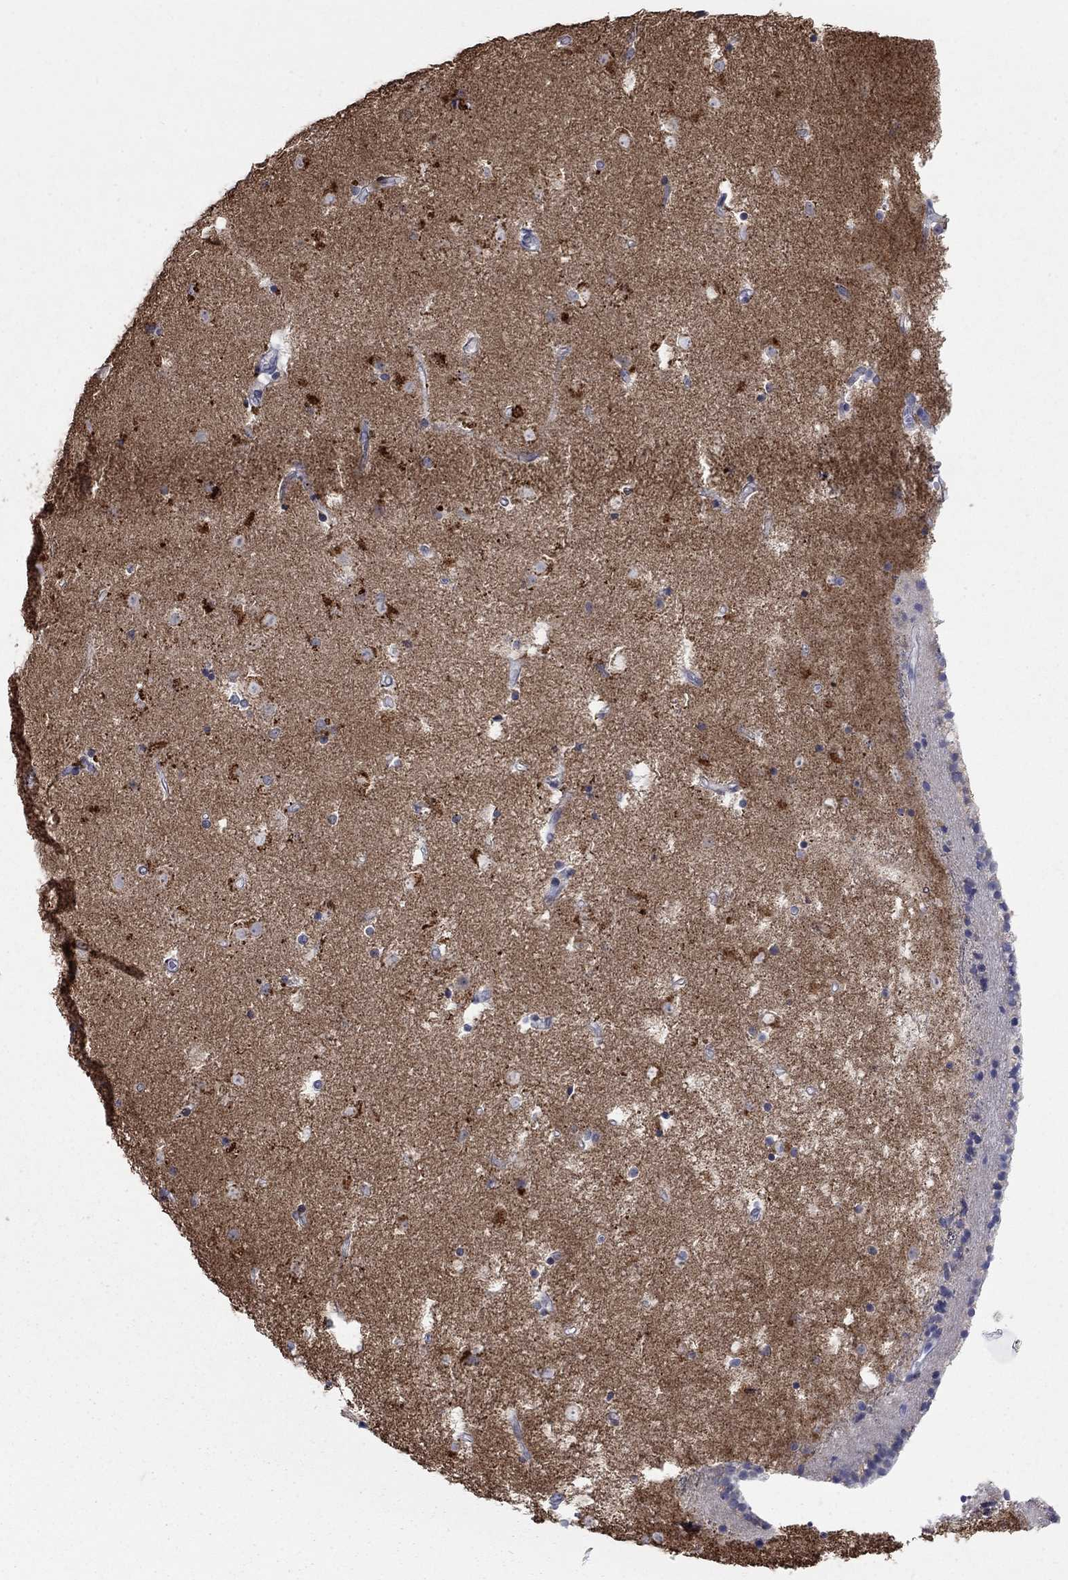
{"staining": {"intensity": "strong", "quantity": "<25%", "location": "cytoplasmic/membranous"}, "tissue": "caudate", "cell_type": "Glial cells", "image_type": "normal", "snomed": [{"axis": "morphology", "description": "Normal tissue, NOS"}, {"axis": "topography", "description": "Lateral ventricle wall"}], "caption": "Unremarkable caudate shows strong cytoplasmic/membranous expression in about <25% of glial cells.", "gene": "ATP6V1G2", "patient": {"sex": "female", "age": 71}}